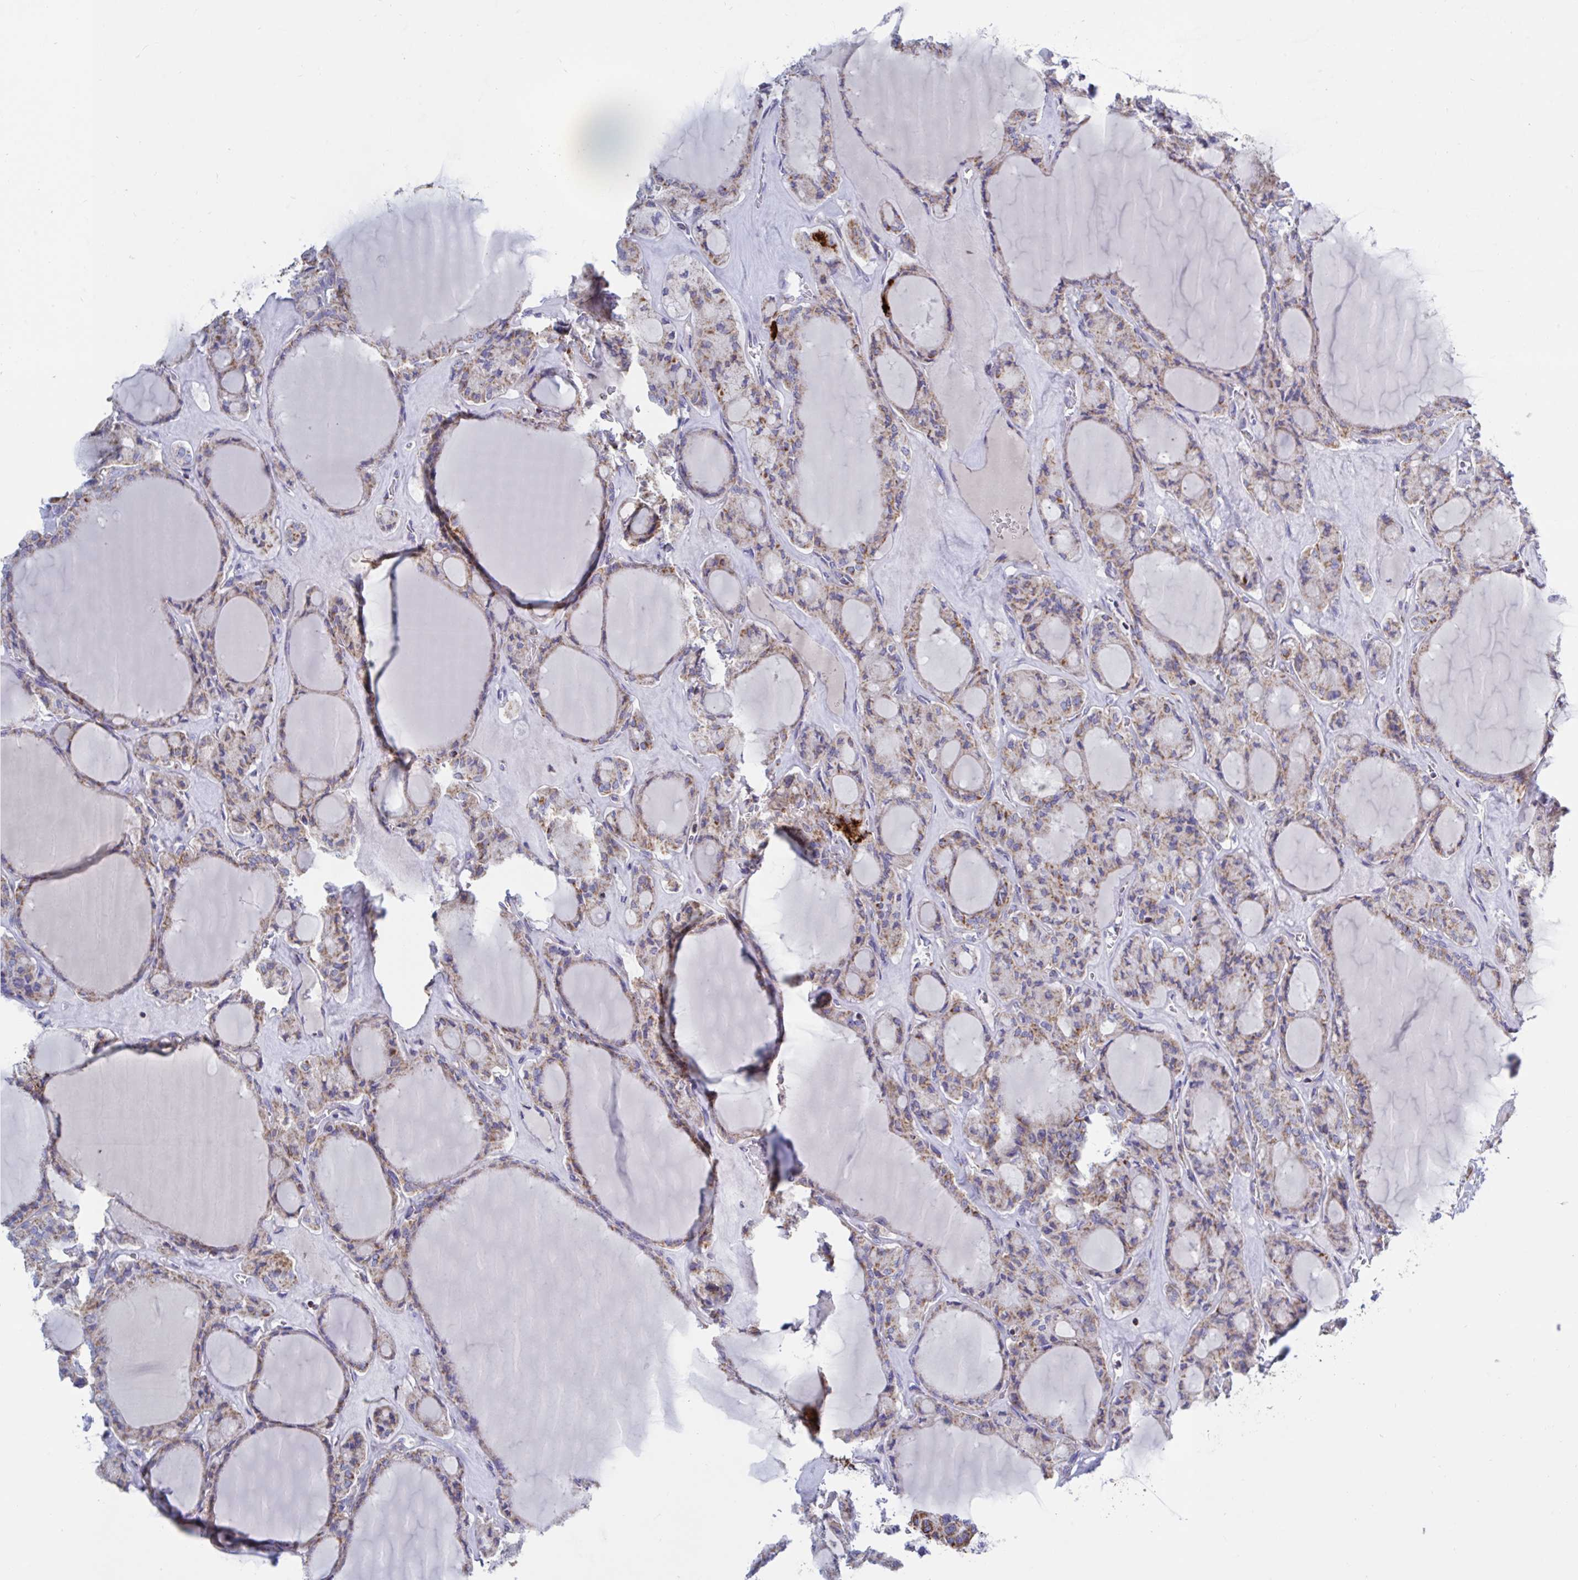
{"staining": {"intensity": "weak", "quantity": "25%-75%", "location": "cytoplasmic/membranous"}, "tissue": "thyroid cancer", "cell_type": "Tumor cells", "image_type": "cancer", "snomed": [{"axis": "morphology", "description": "Follicular adenoma carcinoma, NOS"}, {"axis": "topography", "description": "Thyroid gland"}], "caption": "Thyroid cancer stained with a brown dye exhibits weak cytoplasmic/membranous positive staining in approximately 25%-75% of tumor cells.", "gene": "HSPE1", "patient": {"sex": "female", "age": 63}}